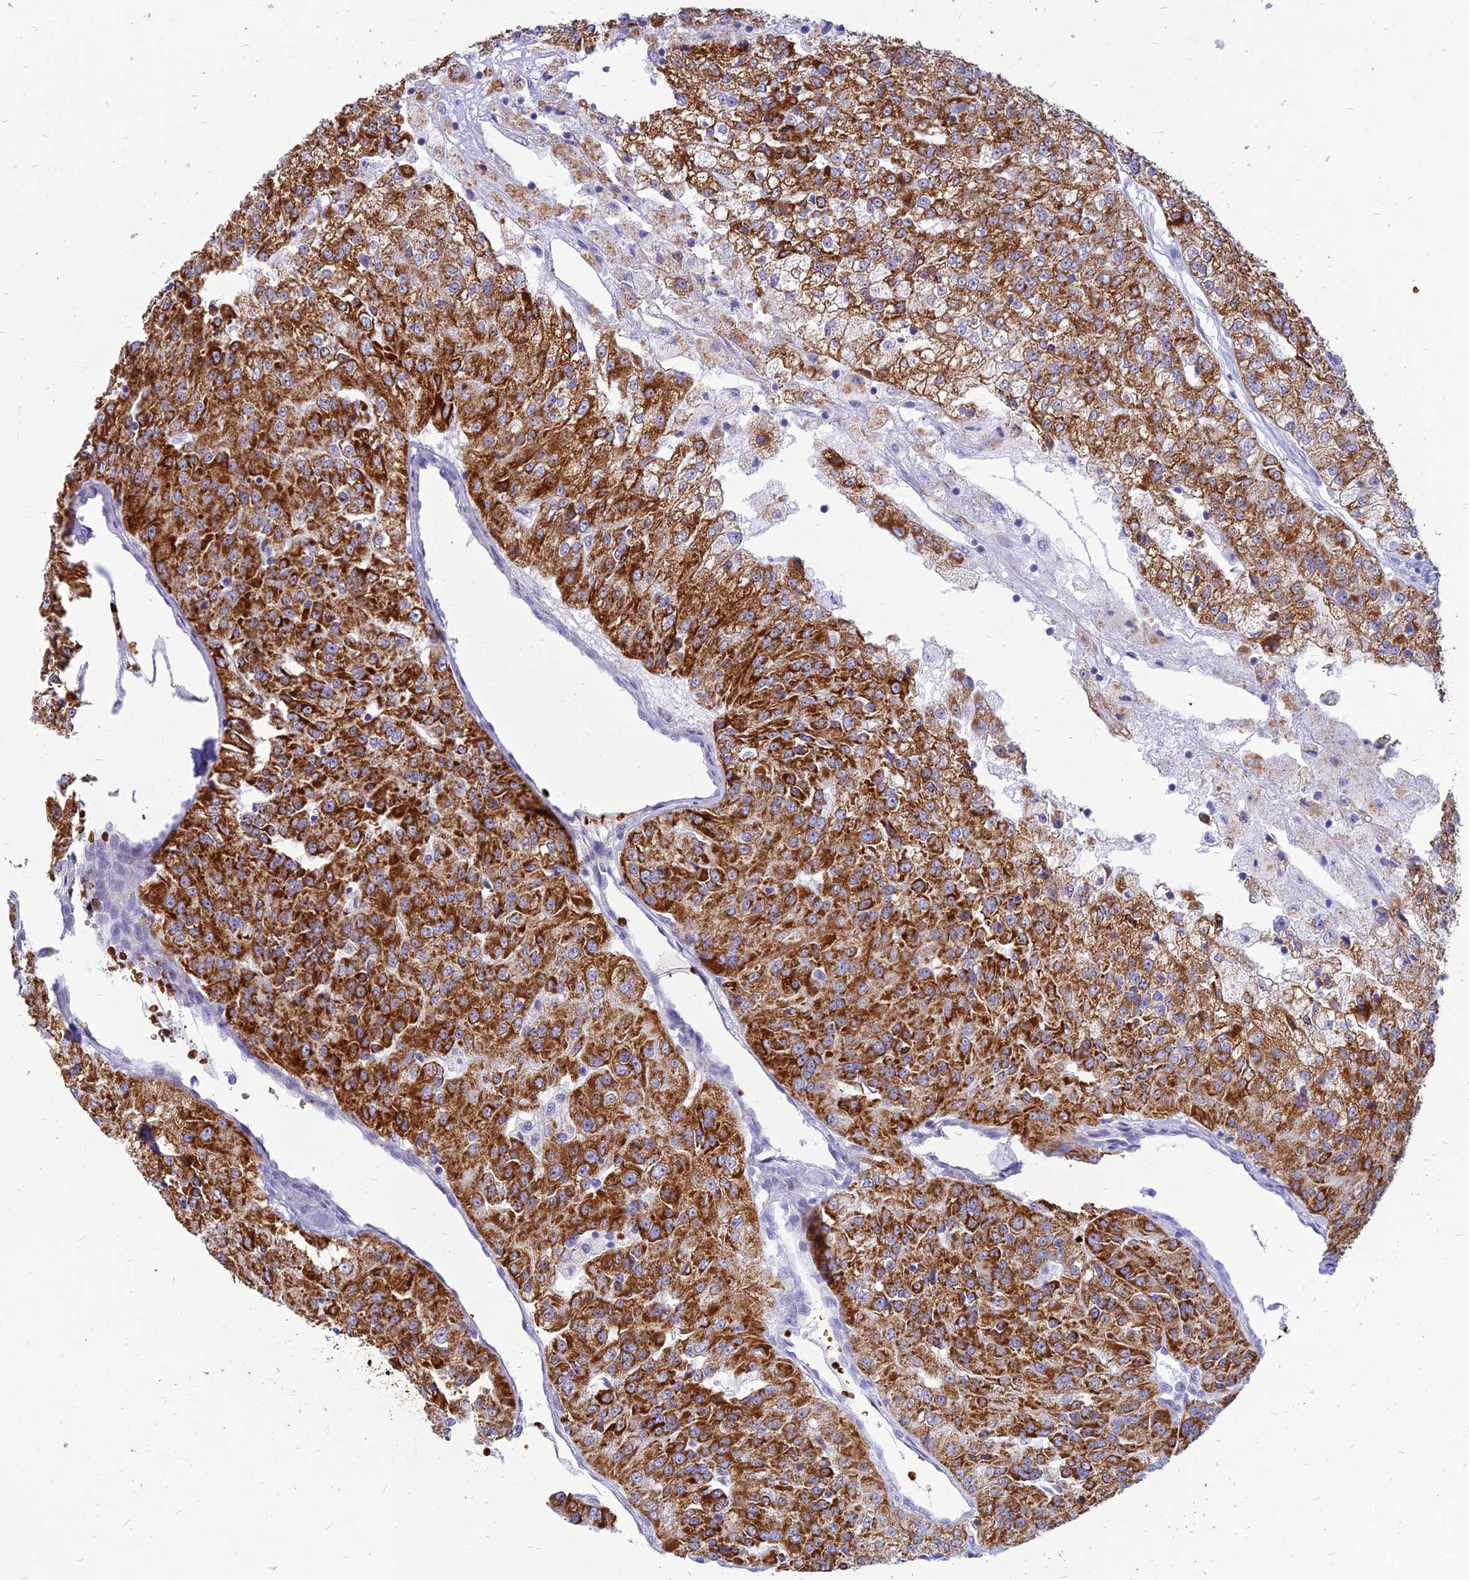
{"staining": {"intensity": "strong", "quantity": ">75%", "location": "cytoplasmic/membranous"}, "tissue": "renal cancer", "cell_type": "Tumor cells", "image_type": "cancer", "snomed": [{"axis": "morphology", "description": "Adenocarcinoma, NOS"}, {"axis": "topography", "description": "Kidney"}], "caption": "Protein staining of adenocarcinoma (renal) tissue shows strong cytoplasmic/membranous staining in about >75% of tumor cells.", "gene": "HHAT", "patient": {"sex": "female", "age": 63}}